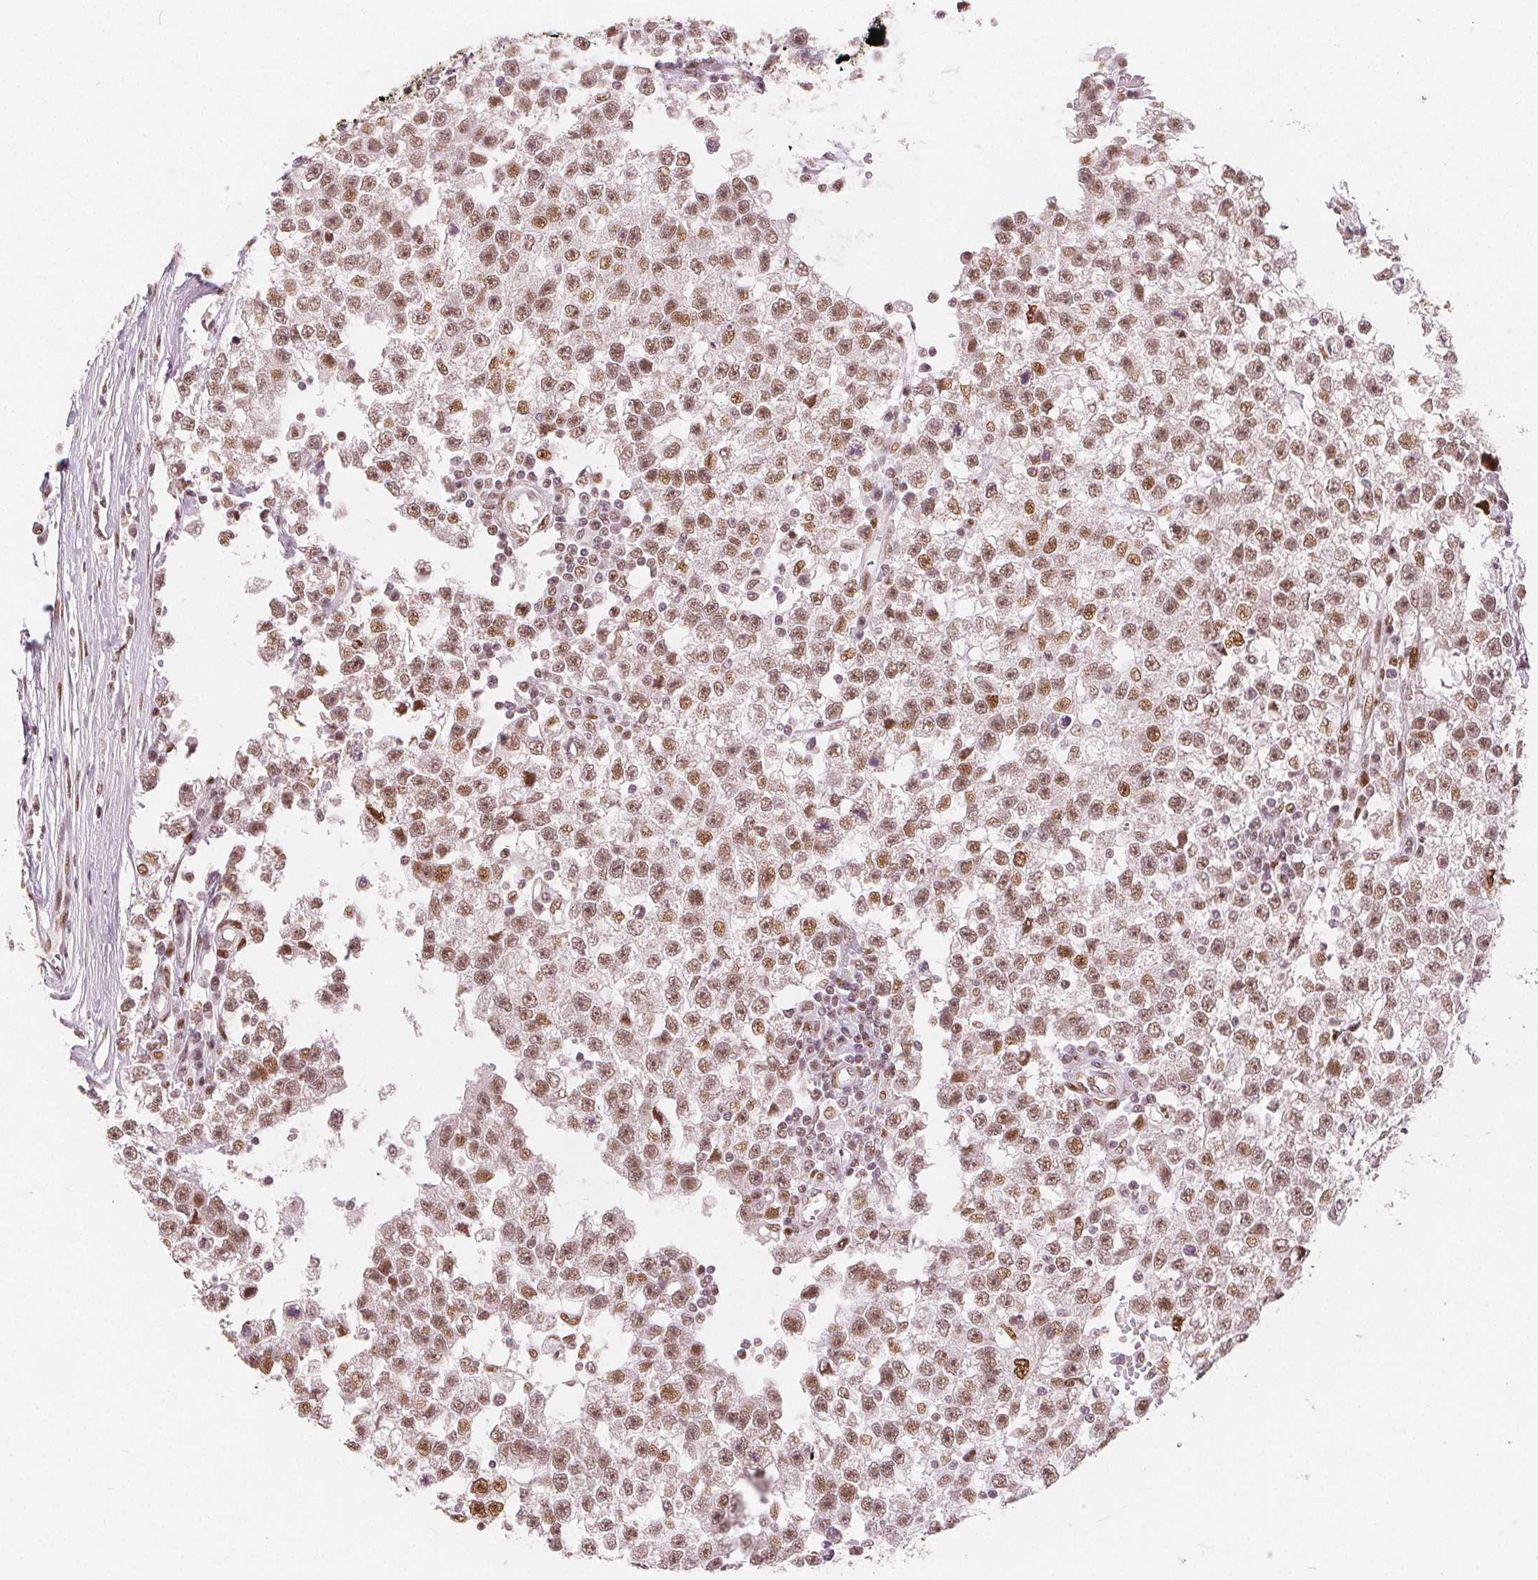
{"staining": {"intensity": "moderate", "quantity": ">75%", "location": "nuclear"}, "tissue": "testis cancer", "cell_type": "Tumor cells", "image_type": "cancer", "snomed": [{"axis": "morphology", "description": "Seminoma, NOS"}, {"axis": "topography", "description": "Testis"}], "caption": "Testis cancer tissue shows moderate nuclear expression in about >75% of tumor cells, visualized by immunohistochemistry.", "gene": "ZNF703", "patient": {"sex": "male", "age": 34}}